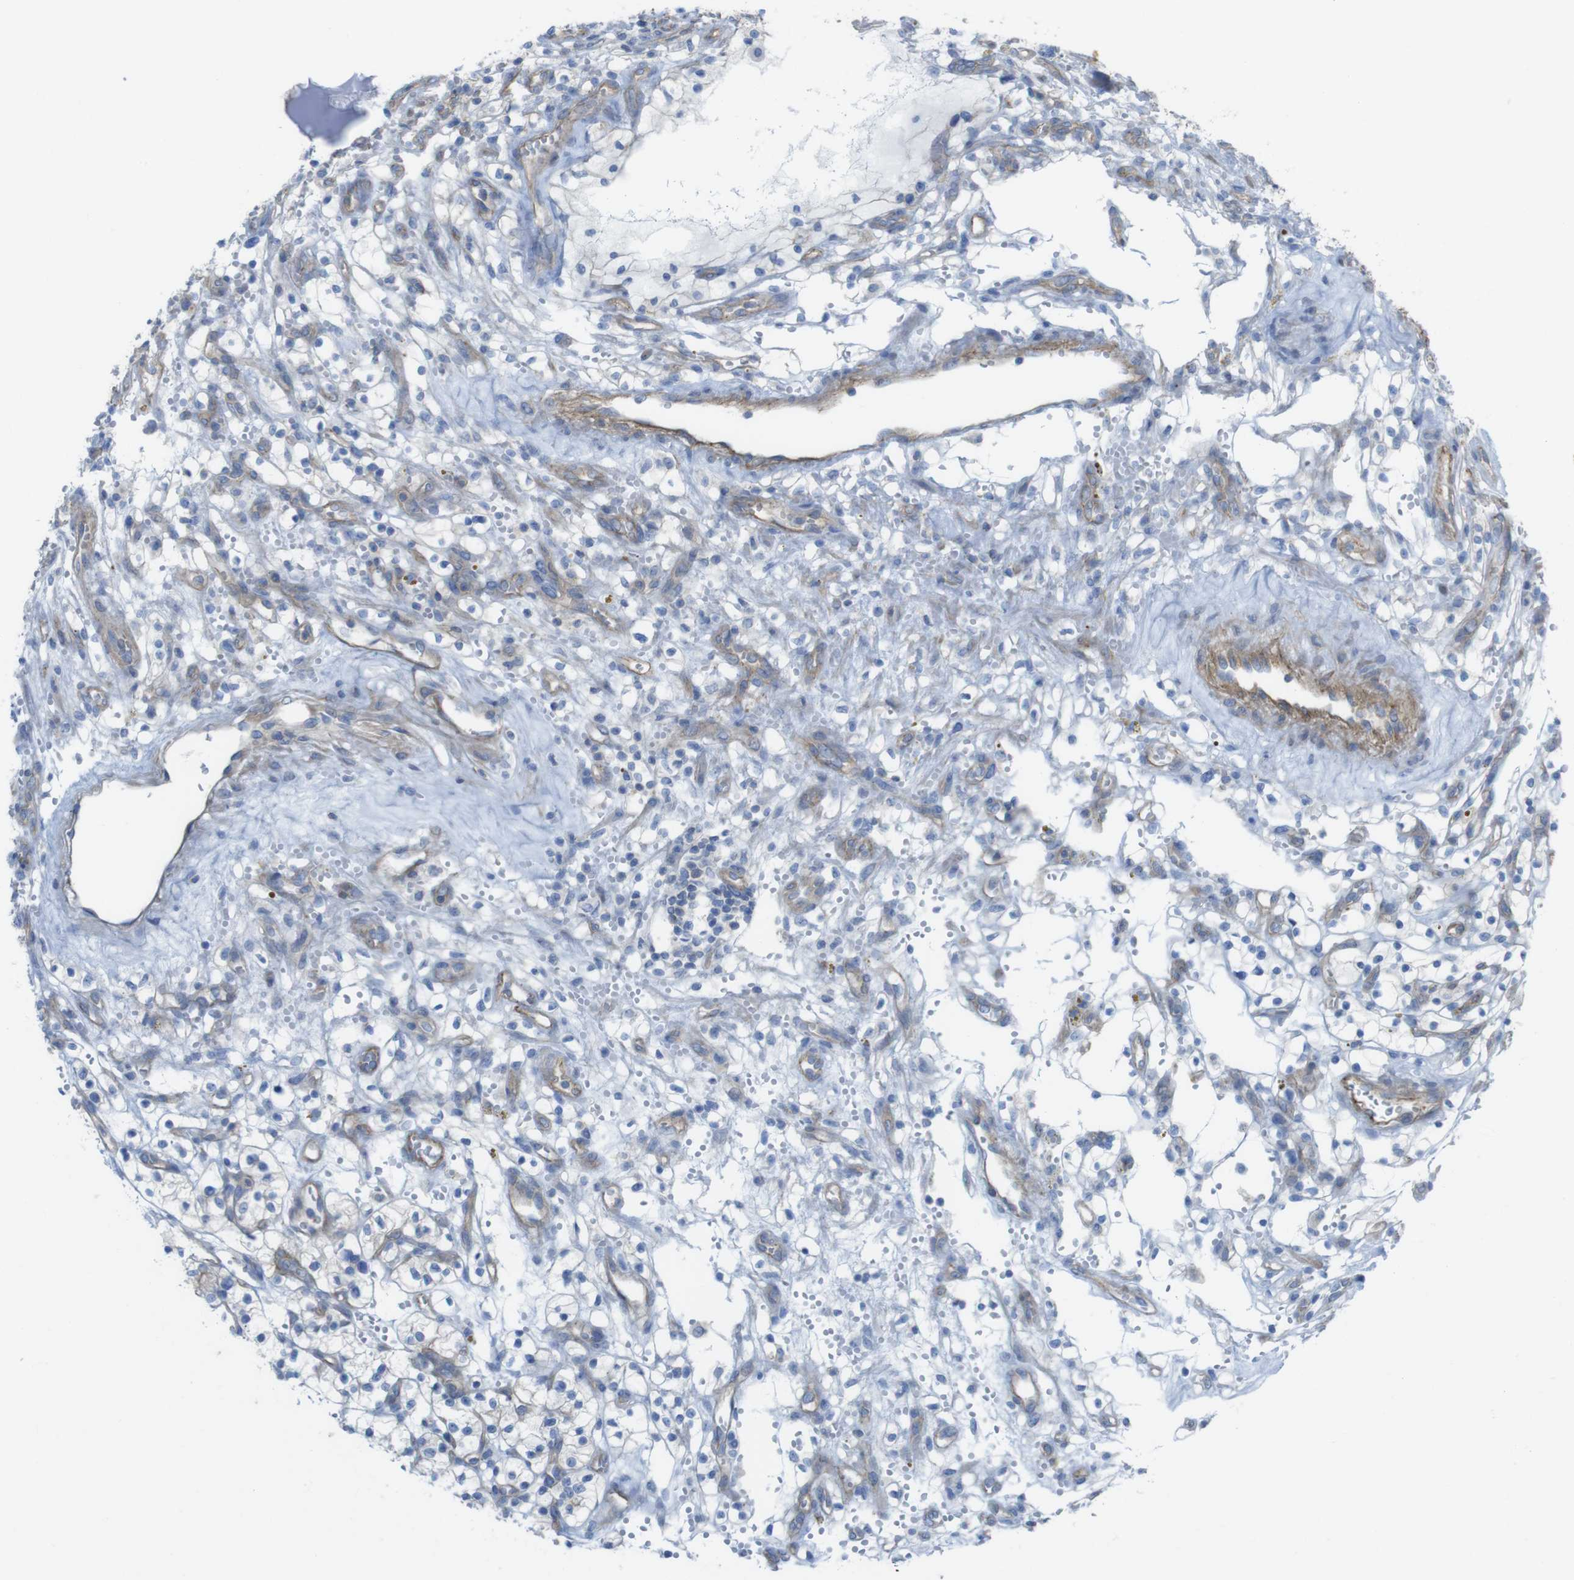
{"staining": {"intensity": "weak", "quantity": "<25%", "location": "cytoplasmic/membranous"}, "tissue": "renal cancer", "cell_type": "Tumor cells", "image_type": "cancer", "snomed": [{"axis": "morphology", "description": "Adenocarcinoma, NOS"}, {"axis": "topography", "description": "Kidney"}], "caption": "DAB immunohistochemical staining of renal cancer demonstrates no significant staining in tumor cells.", "gene": "PREX2", "patient": {"sex": "female", "age": 57}}